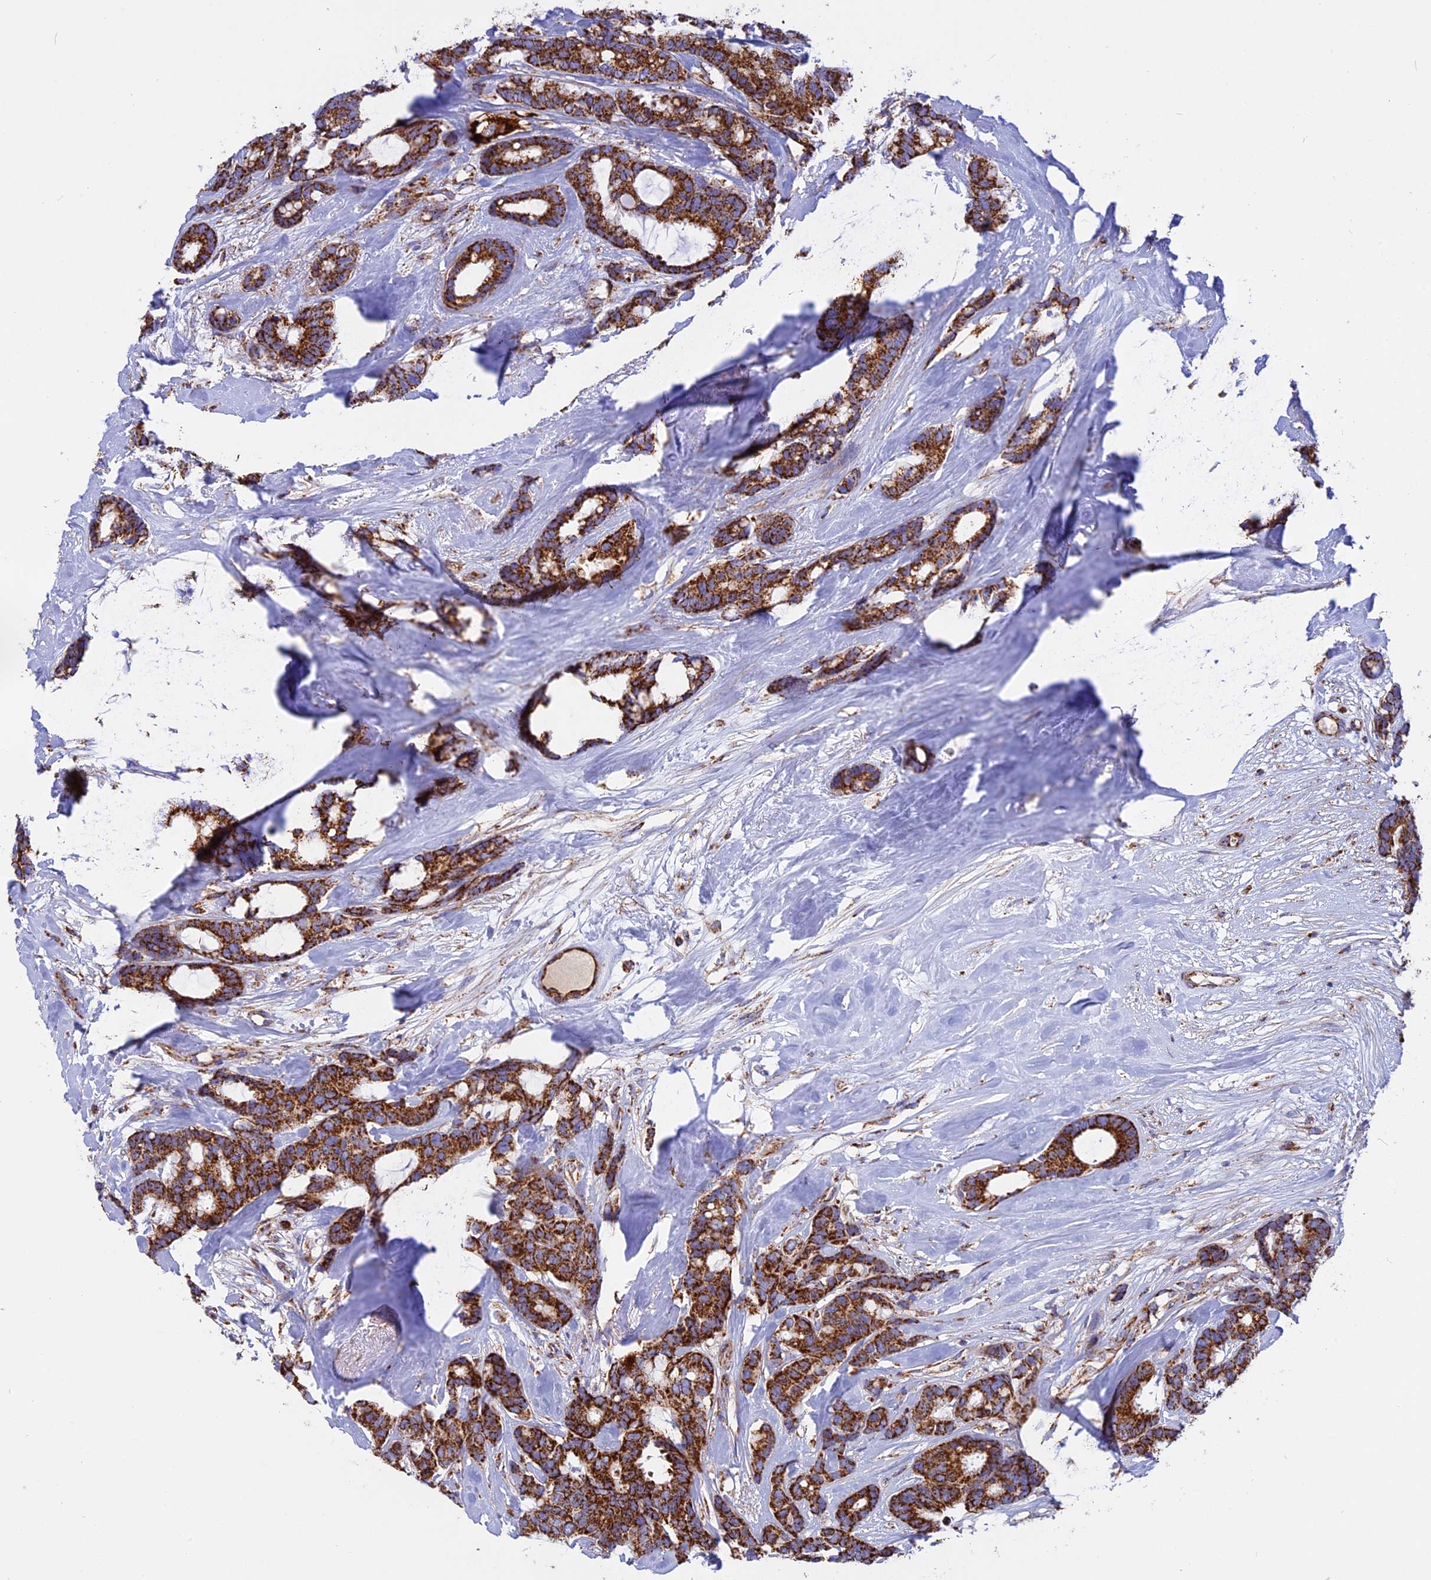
{"staining": {"intensity": "strong", "quantity": ">75%", "location": "cytoplasmic/membranous"}, "tissue": "breast cancer", "cell_type": "Tumor cells", "image_type": "cancer", "snomed": [{"axis": "morphology", "description": "Duct carcinoma"}, {"axis": "topography", "description": "Breast"}], "caption": "IHC image of neoplastic tissue: human breast cancer stained using IHC reveals high levels of strong protein expression localized specifically in the cytoplasmic/membranous of tumor cells, appearing as a cytoplasmic/membranous brown color.", "gene": "UQCRB", "patient": {"sex": "female", "age": 87}}